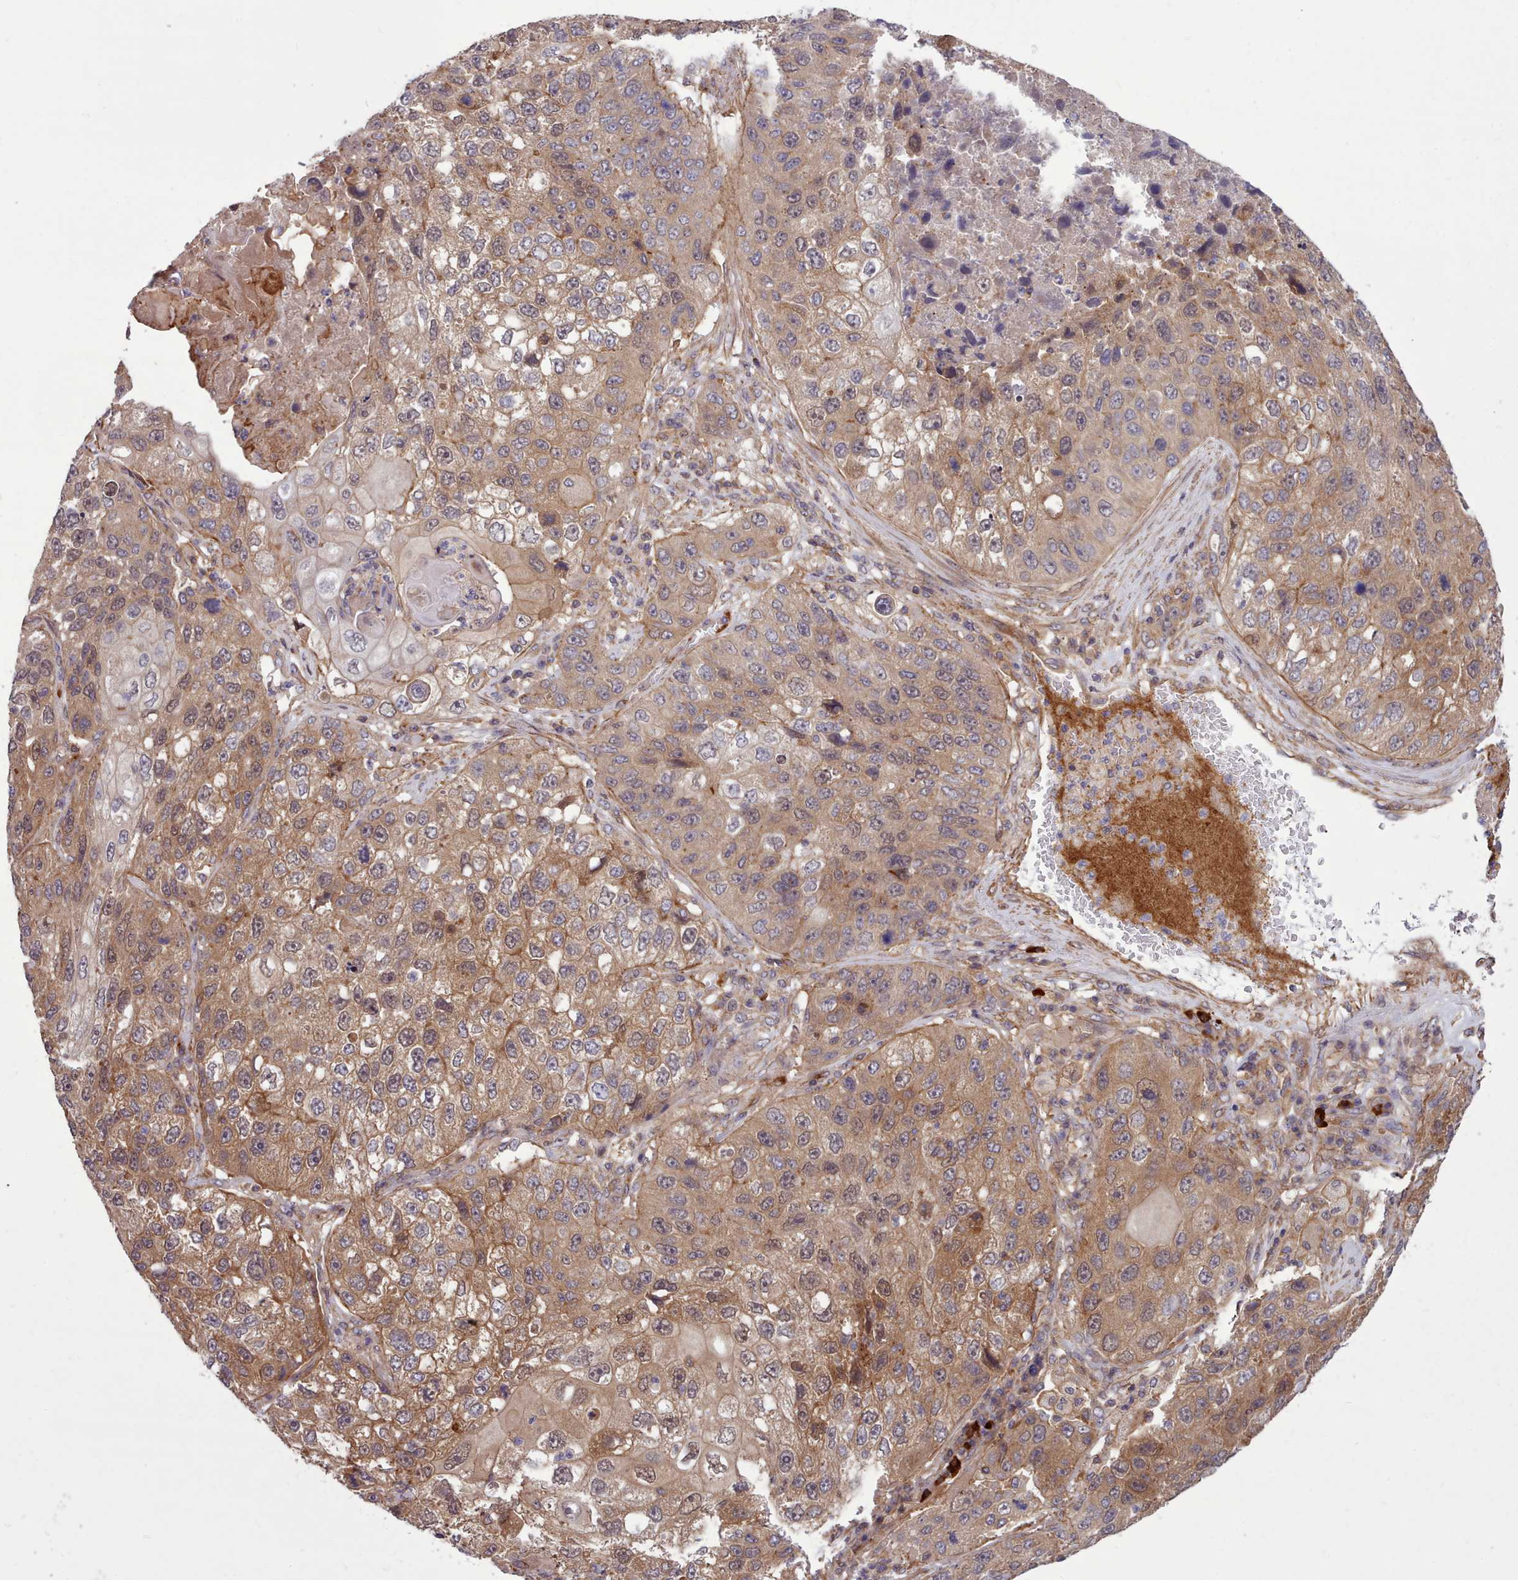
{"staining": {"intensity": "moderate", "quantity": ">75%", "location": "cytoplasmic/membranous"}, "tissue": "lung cancer", "cell_type": "Tumor cells", "image_type": "cancer", "snomed": [{"axis": "morphology", "description": "Squamous cell carcinoma, NOS"}, {"axis": "topography", "description": "Lung"}], "caption": "Human squamous cell carcinoma (lung) stained with a brown dye reveals moderate cytoplasmic/membranous positive expression in approximately >75% of tumor cells.", "gene": "STUB1", "patient": {"sex": "male", "age": 61}}